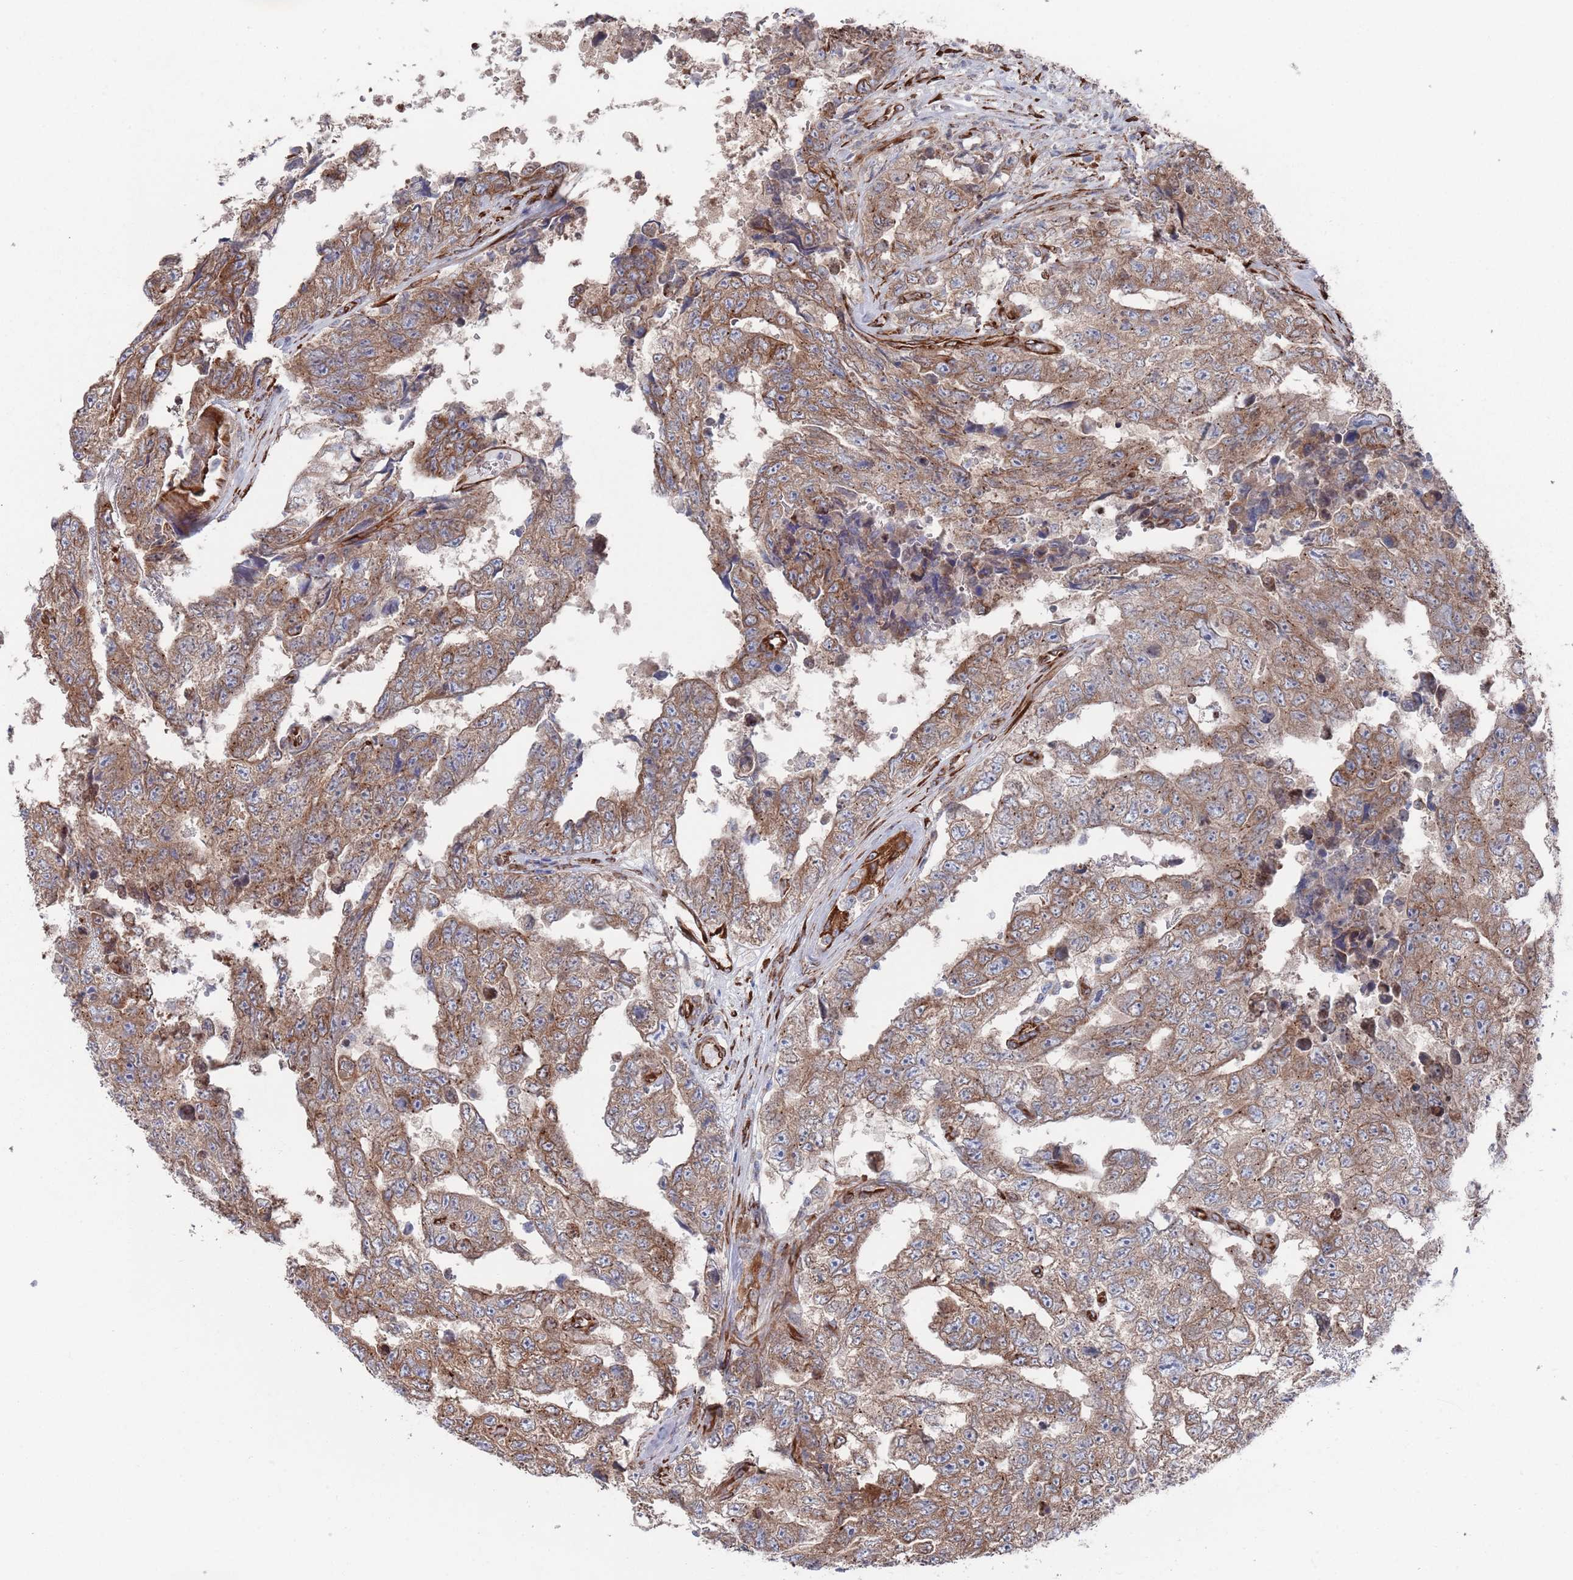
{"staining": {"intensity": "moderate", "quantity": ">75%", "location": "cytoplasmic/membranous"}, "tissue": "testis cancer", "cell_type": "Tumor cells", "image_type": "cancer", "snomed": [{"axis": "morphology", "description": "Carcinoma, Embryonal, NOS"}, {"axis": "topography", "description": "Testis"}], "caption": "A high-resolution histopathology image shows immunohistochemistry staining of testis cancer (embryonal carcinoma), which demonstrates moderate cytoplasmic/membranous staining in about >75% of tumor cells.", "gene": "CCDC106", "patient": {"sex": "male", "age": 25}}